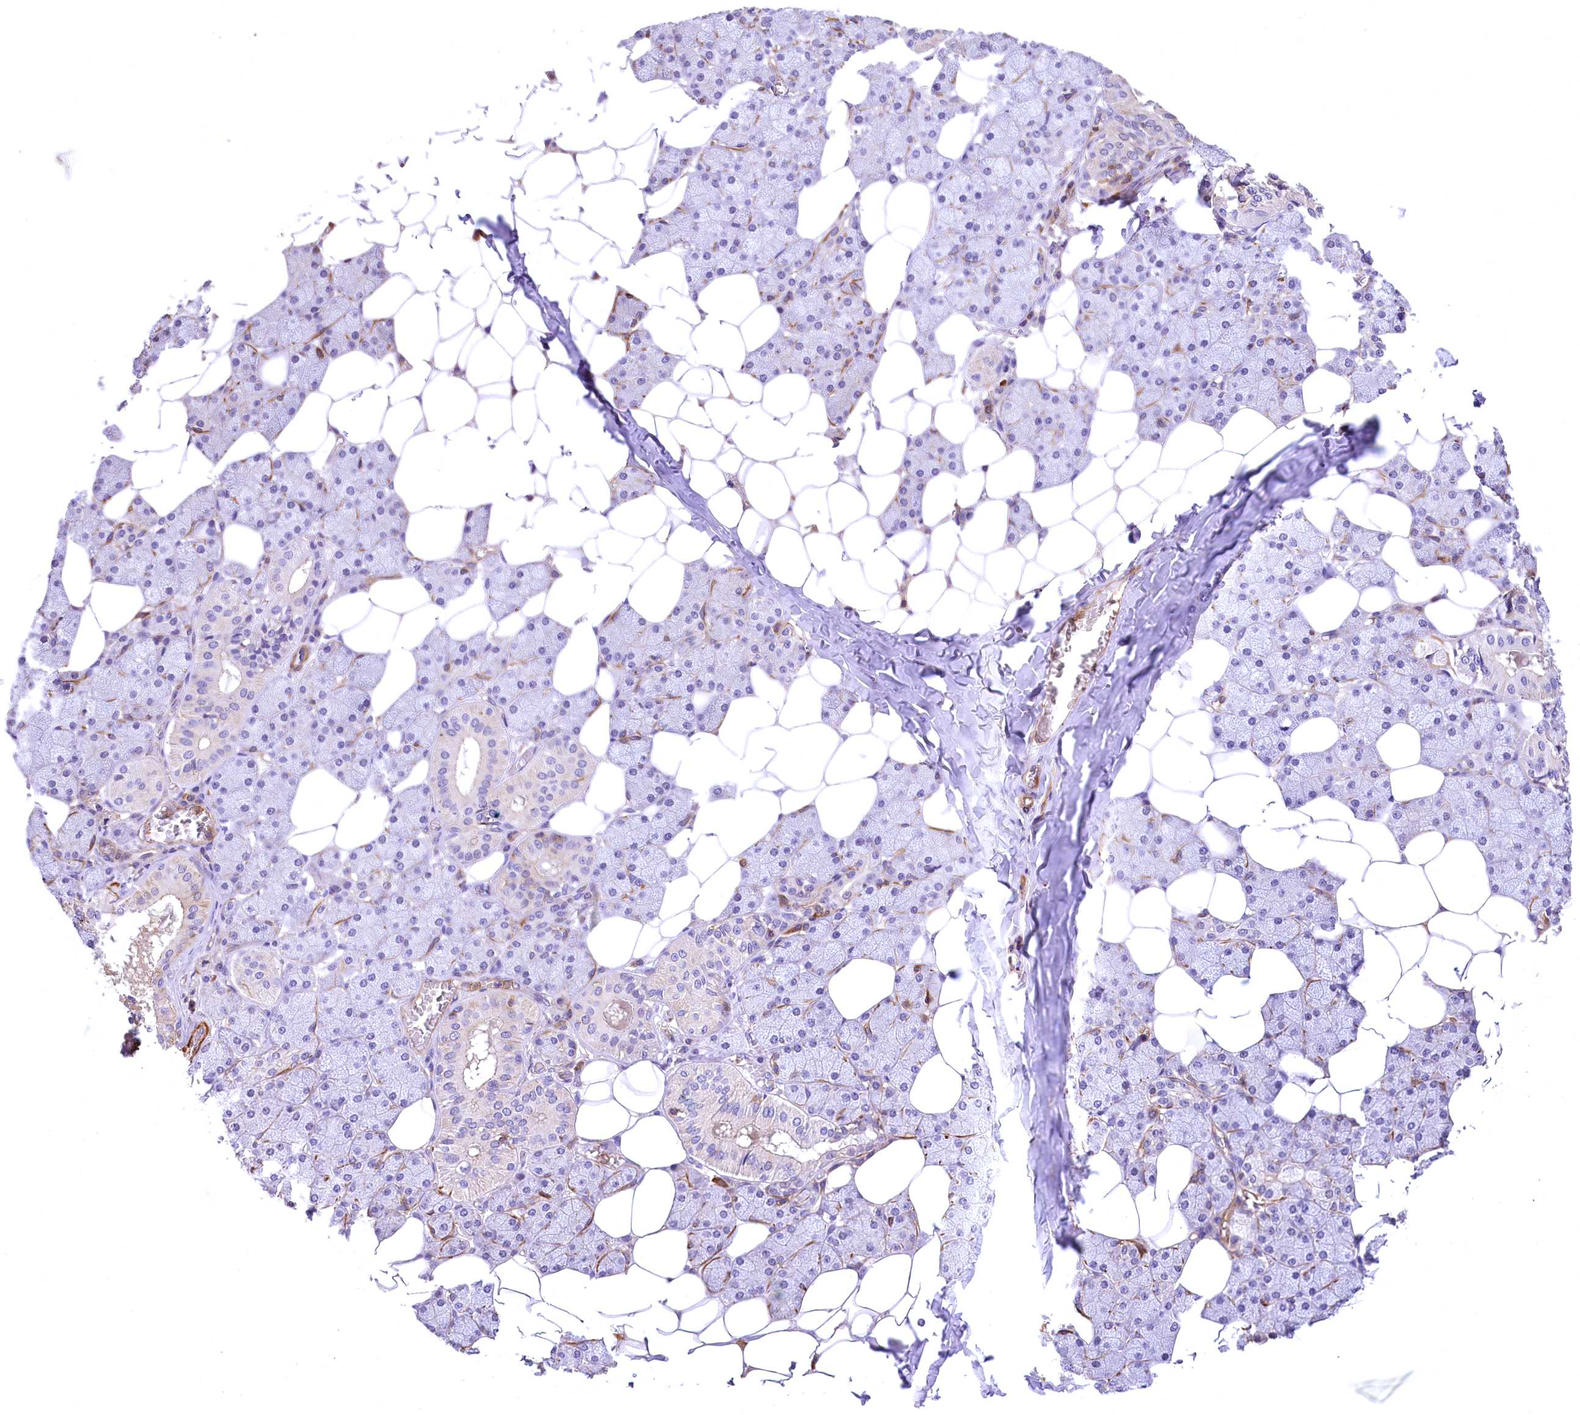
{"staining": {"intensity": "moderate", "quantity": "<25%", "location": "cytoplasmic/membranous"}, "tissue": "salivary gland", "cell_type": "Glandular cells", "image_type": "normal", "snomed": [{"axis": "morphology", "description": "Normal tissue, NOS"}, {"axis": "topography", "description": "Salivary gland"}], "caption": "Immunohistochemical staining of unremarkable salivary gland demonstrates low levels of moderate cytoplasmic/membranous staining in about <25% of glandular cells.", "gene": "DPP3", "patient": {"sex": "female", "age": 33}}